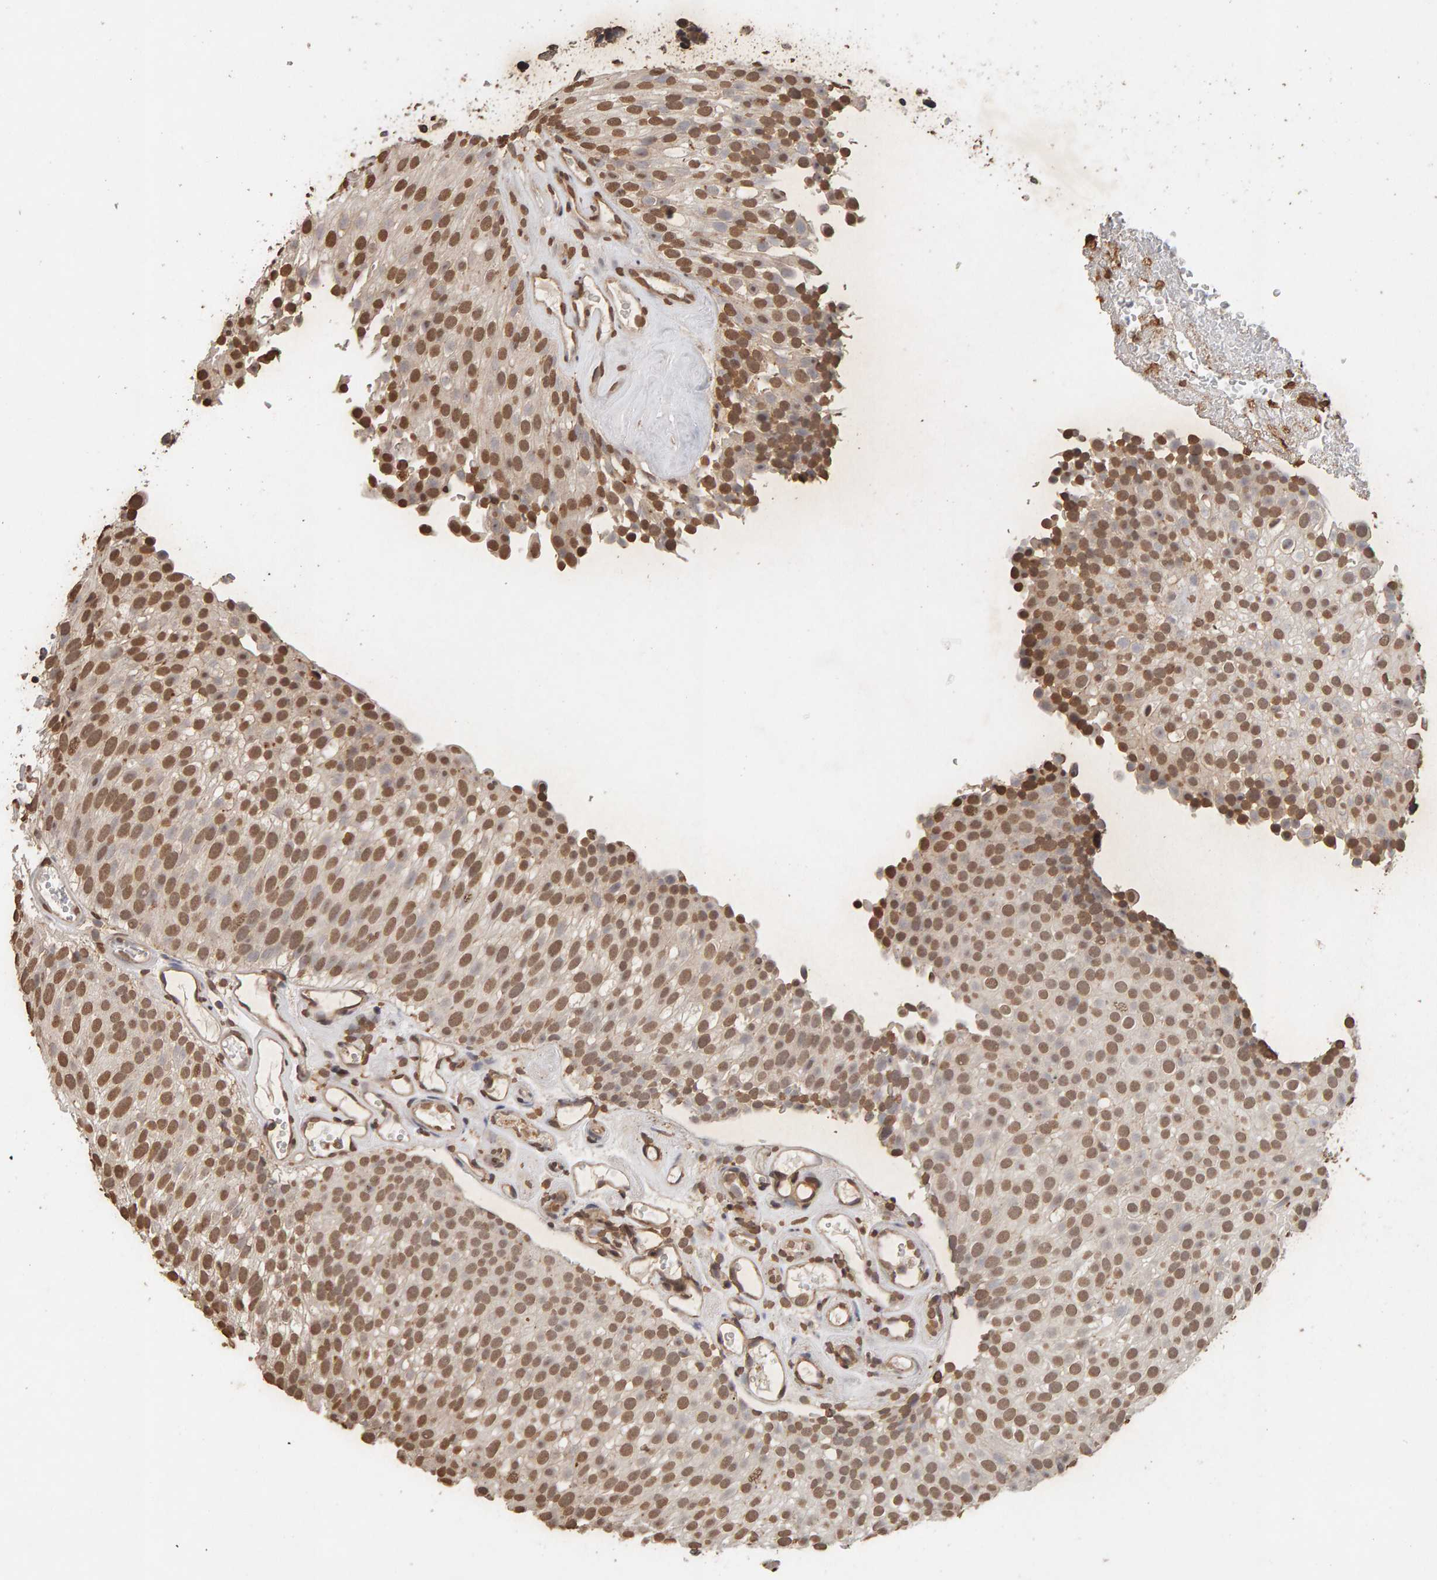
{"staining": {"intensity": "moderate", "quantity": ">75%", "location": "nuclear"}, "tissue": "urothelial cancer", "cell_type": "Tumor cells", "image_type": "cancer", "snomed": [{"axis": "morphology", "description": "Urothelial carcinoma, Low grade"}, {"axis": "topography", "description": "Urinary bladder"}], "caption": "Protein staining of urothelial cancer tissue exhibits moderate nuclear expression in approximately >75% of tumor cells. Nuclei are stained in blue.", "gene": "DNAJB5", "patient": {"sex": "male", "age": 78}}